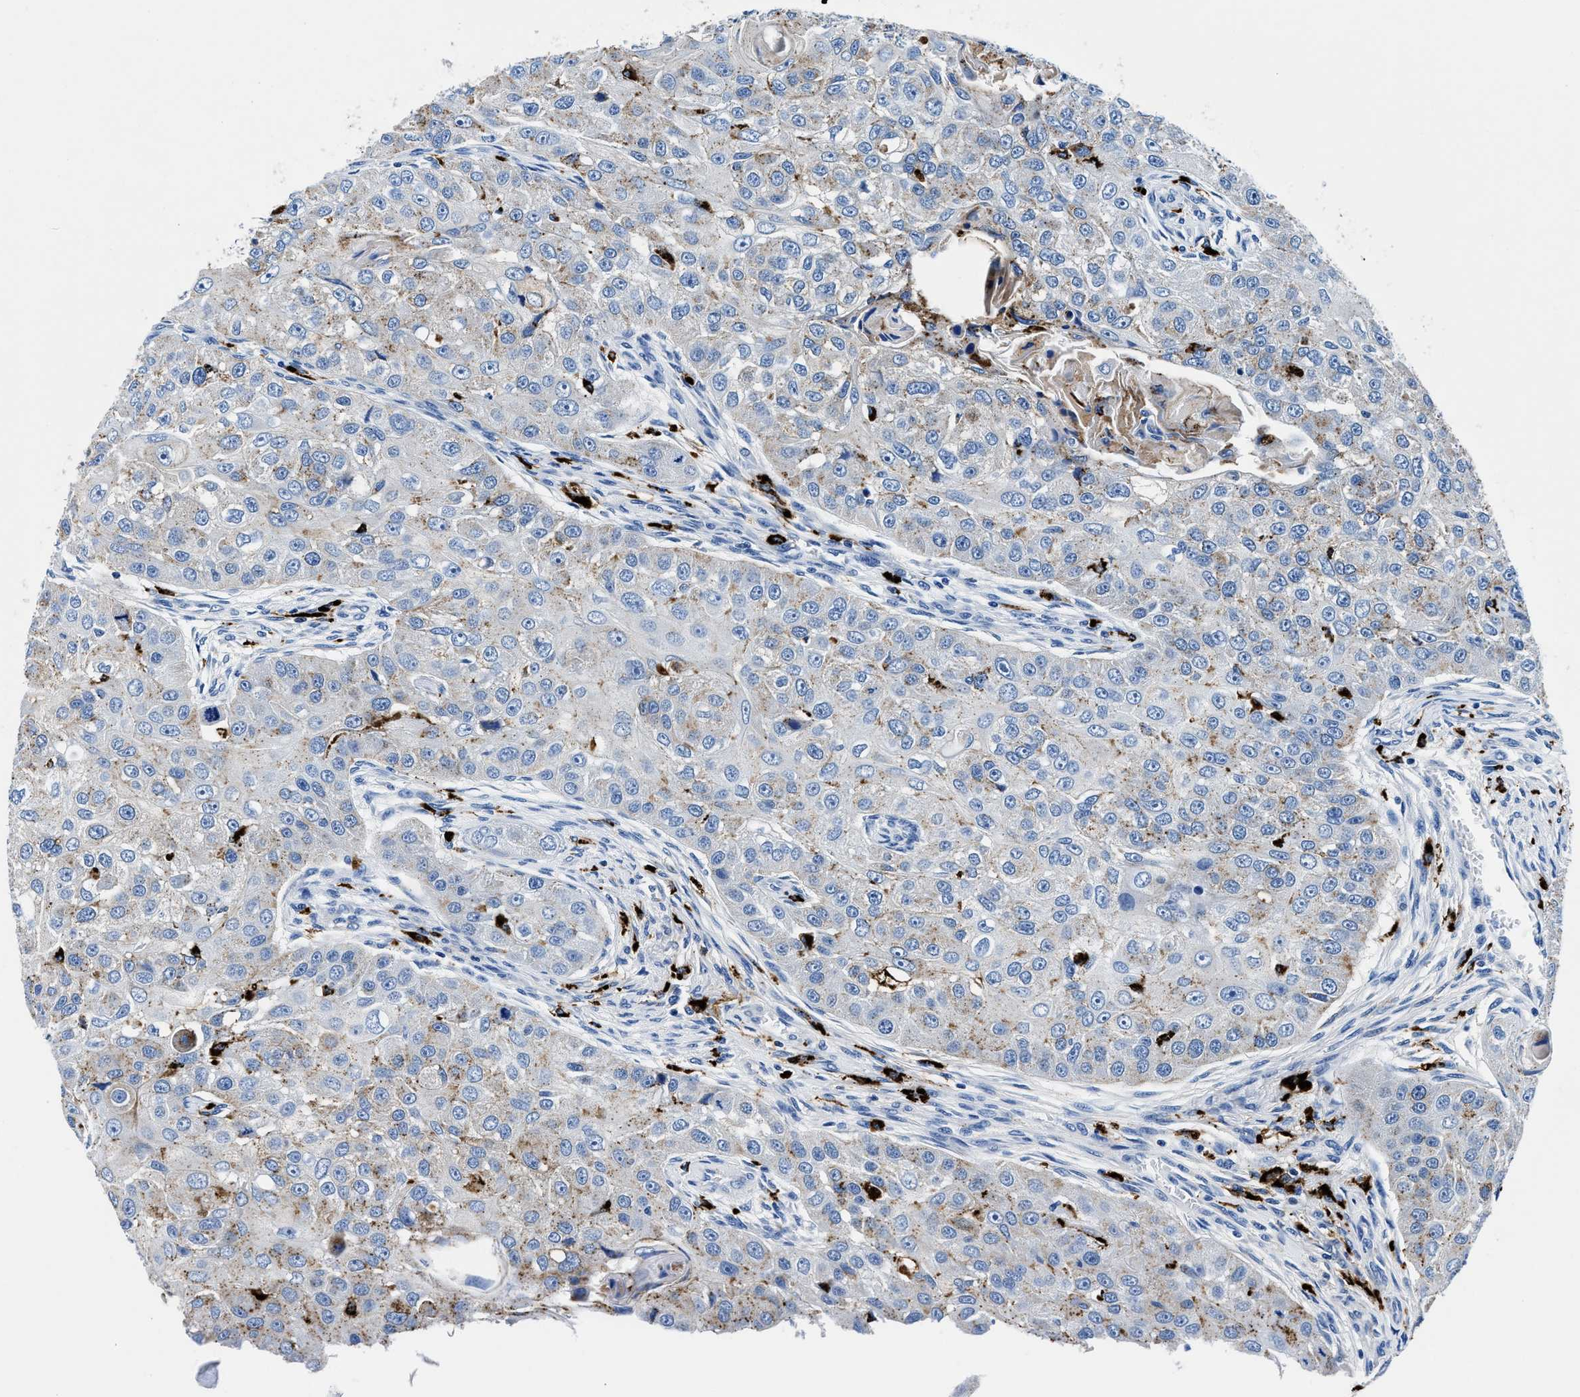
{"staining": {"intensity": "weak", "quantity": "<25%", "location": "cytoplasmic/membranous"}, "tissue": "head and neck cancer", "cell_type": "Tumor cells", "image_type": "cancer", "snomed": [{"axis": "morphology", "description": "Normal tissue, NOS"}, {"axis": "morphology", "description": "Squamous cell carcinoma, NOS"}, {"axis": "topography", "description": "Skeletal muscle"}, {"axis": "topography", "description": "Head-Neck"}], "caption": "This is a image of immunohistochemistry staining of head and neck cancer, which shows no positivity in tumor cells. (Immunohistochemistry, brightfield microscopy, high magnification).", "gene": "OR14K1", "patient": {"sex": "male", "age": 51}}